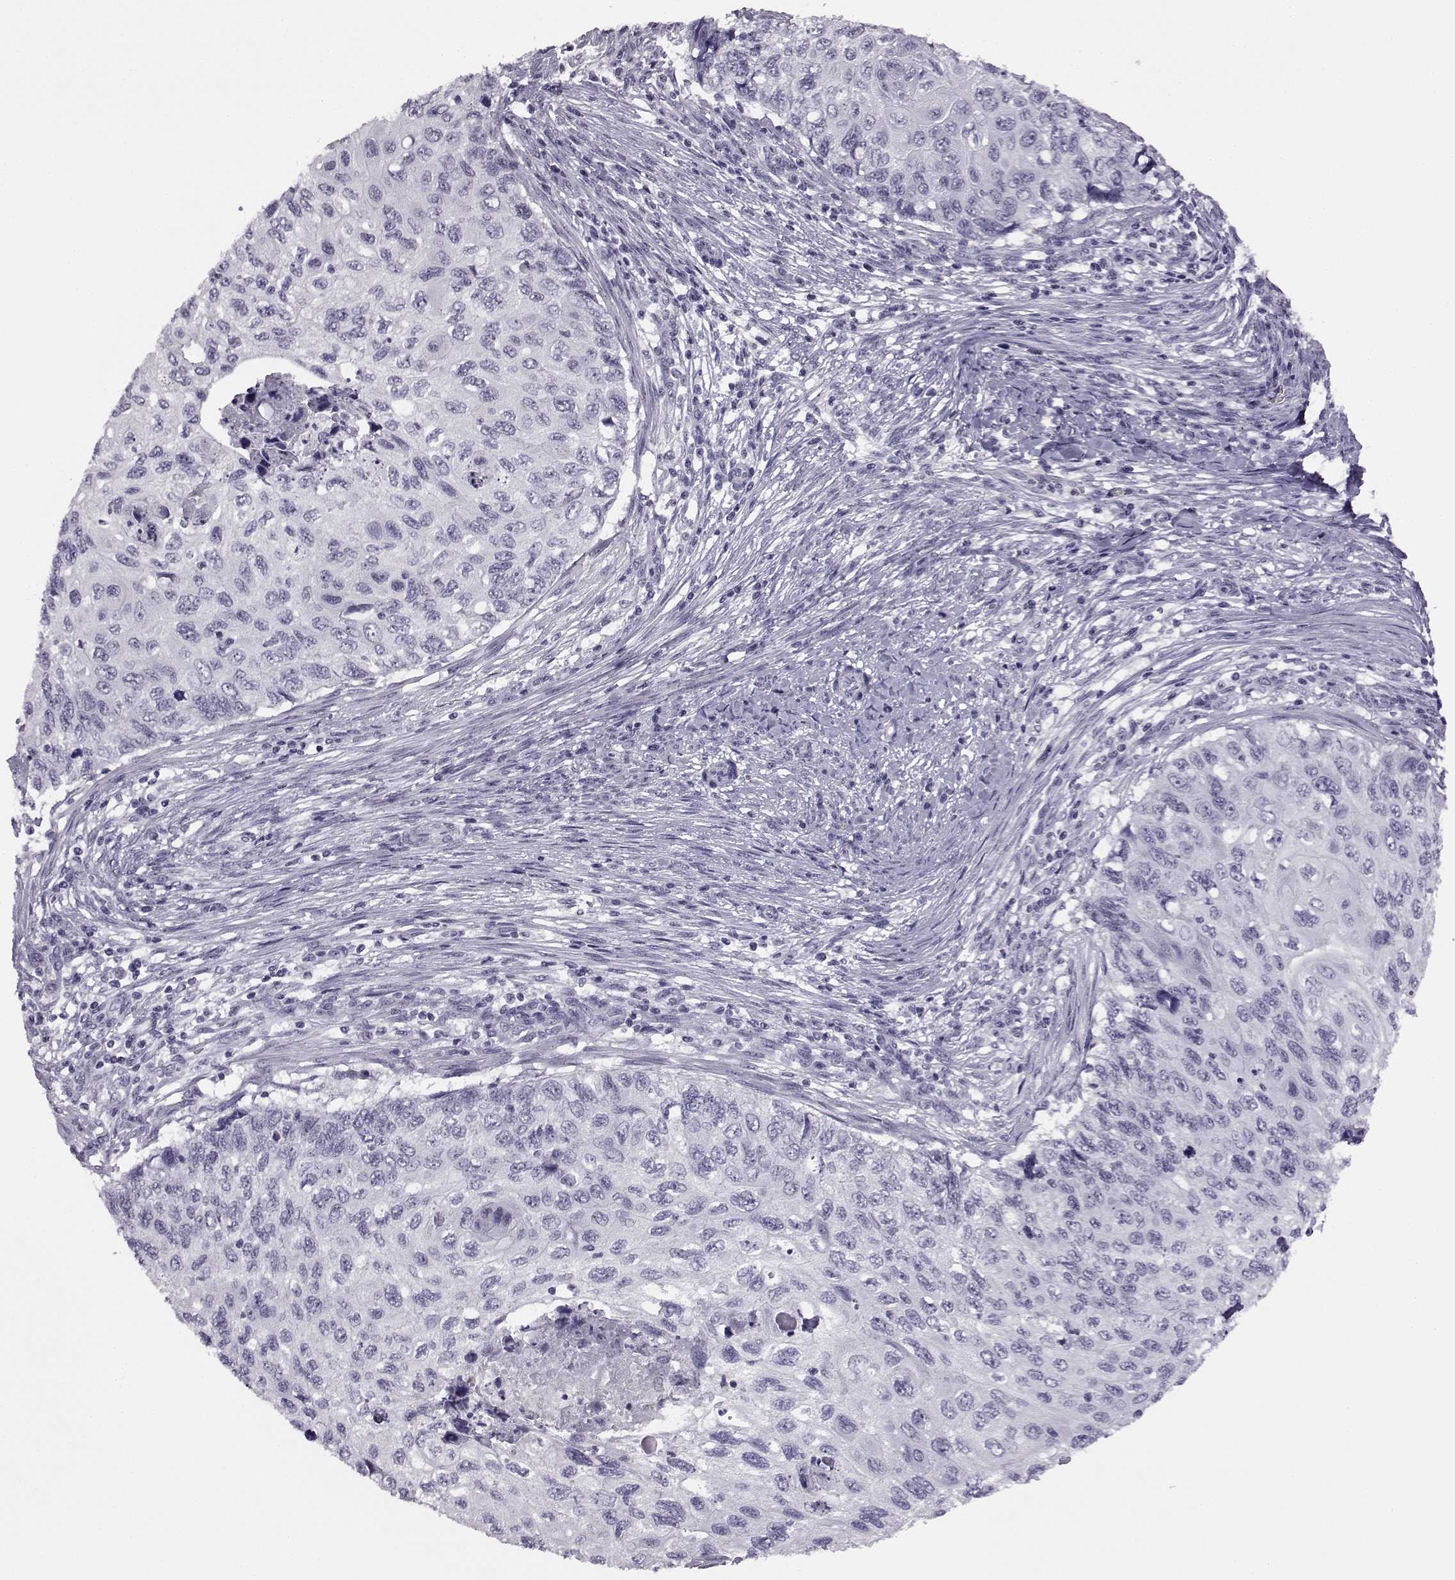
{"staining": {"intensity": "negative", "quantity": "none", "location": "none"}, "tissue": "cervical cancer", "cell_type": "Tumor cells", "image_type": "cancer", "snomed": [{"axis": "morphology", "description": "Squamous cell carcinoma, NOS"}, {"axis": "topography", "description": "Cervix"}], "caption": "An image of human cervical cancer (squamous cell carcinoma) is negative for staining in tumor cells. (DAB (3,3'-diaminobenzidine) immunohistochemistry (IHC), high magnification).", "gene": "ADGRG2", "patient": {"sex": "female", "age": 70}}